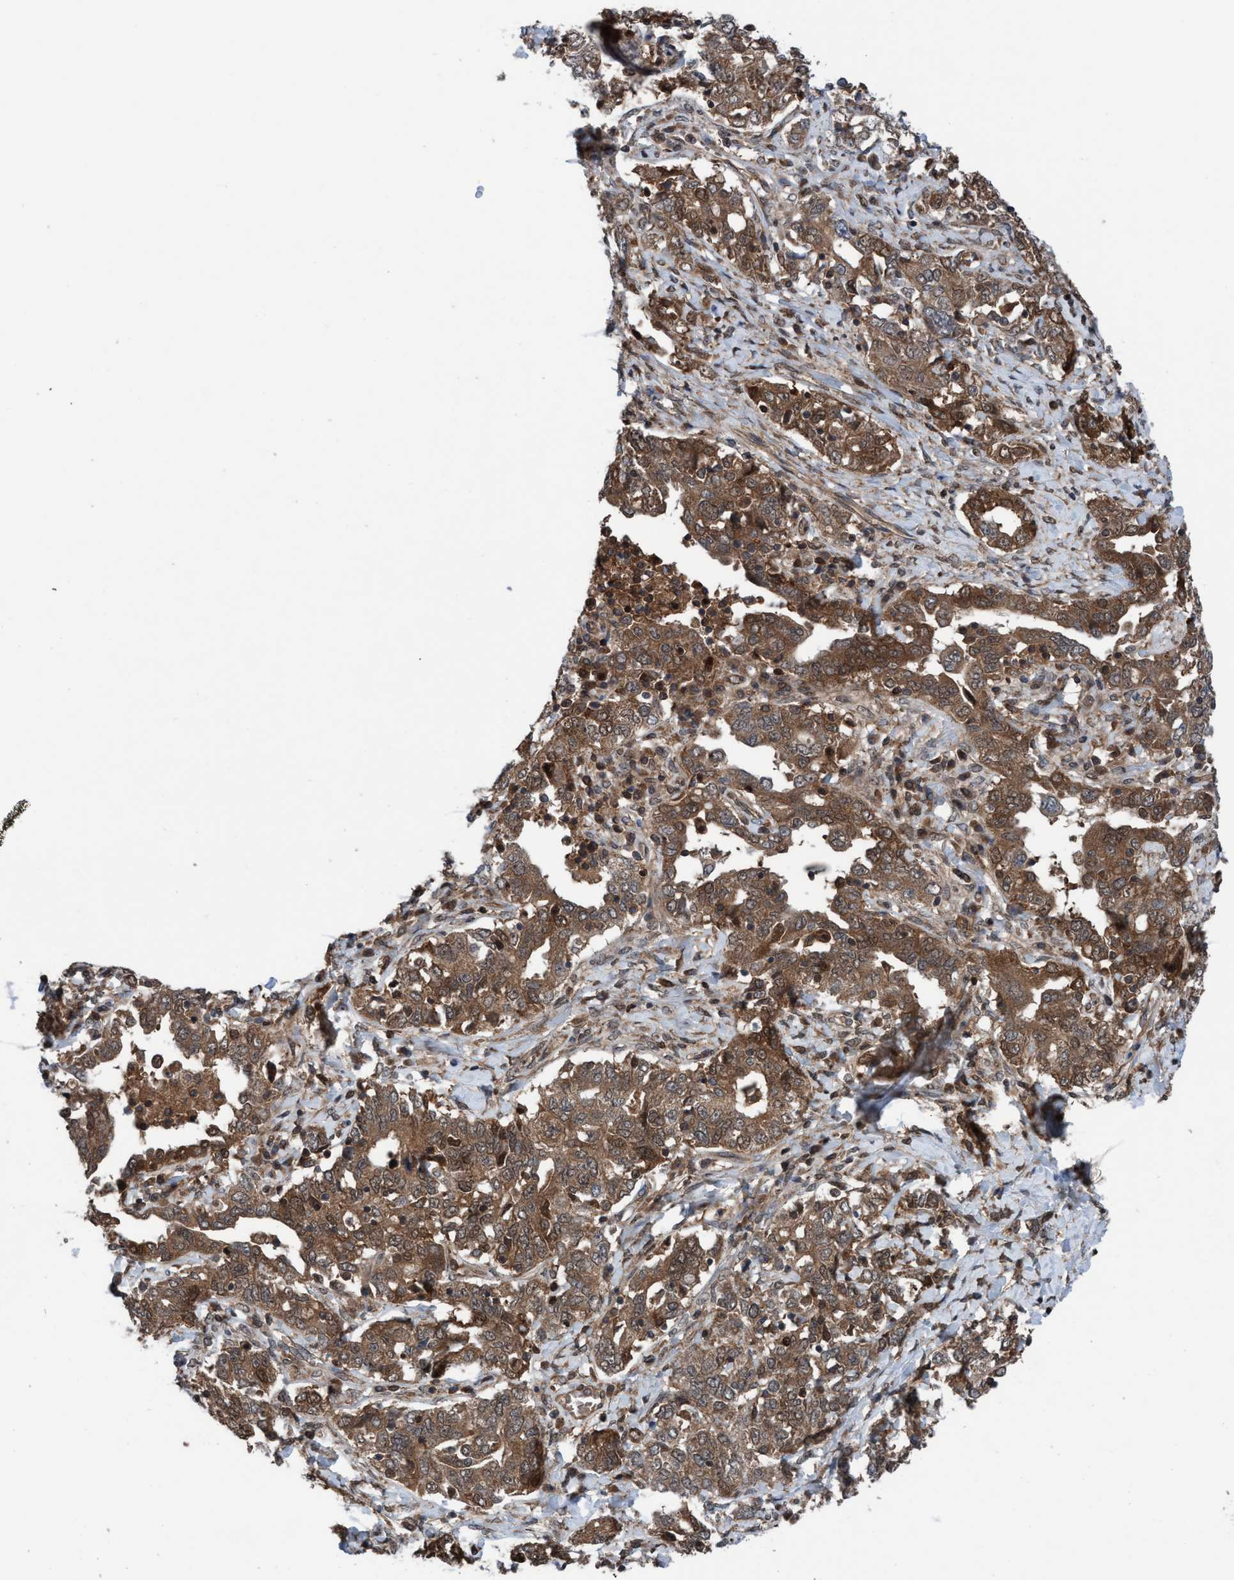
{"staining": {"intensity": "moderate", "quantity": ">75%", "location": "cytoplasmic/membranous"}, "tissue": "ovarian cancer", "cell_type": "Tumor cells", "image_type": "cancer", "snomed": [{"axis": "morphology", "description": "Cystadenocarcinoma, mucinous, NOS"}, {"axis": "topography", "description": "Ovary"}], "caption": "Immunohistochemistry (DAB (3,3'-diaminobenzidine)) staining of ovarian mucinous cystadenocarcinoma exhibits moderate cytoplasmic/membranous protein staining in approximately >75% of tumor cells.", "gene": "GLOD4", "patient": {"sex": "female", "age": 73}}